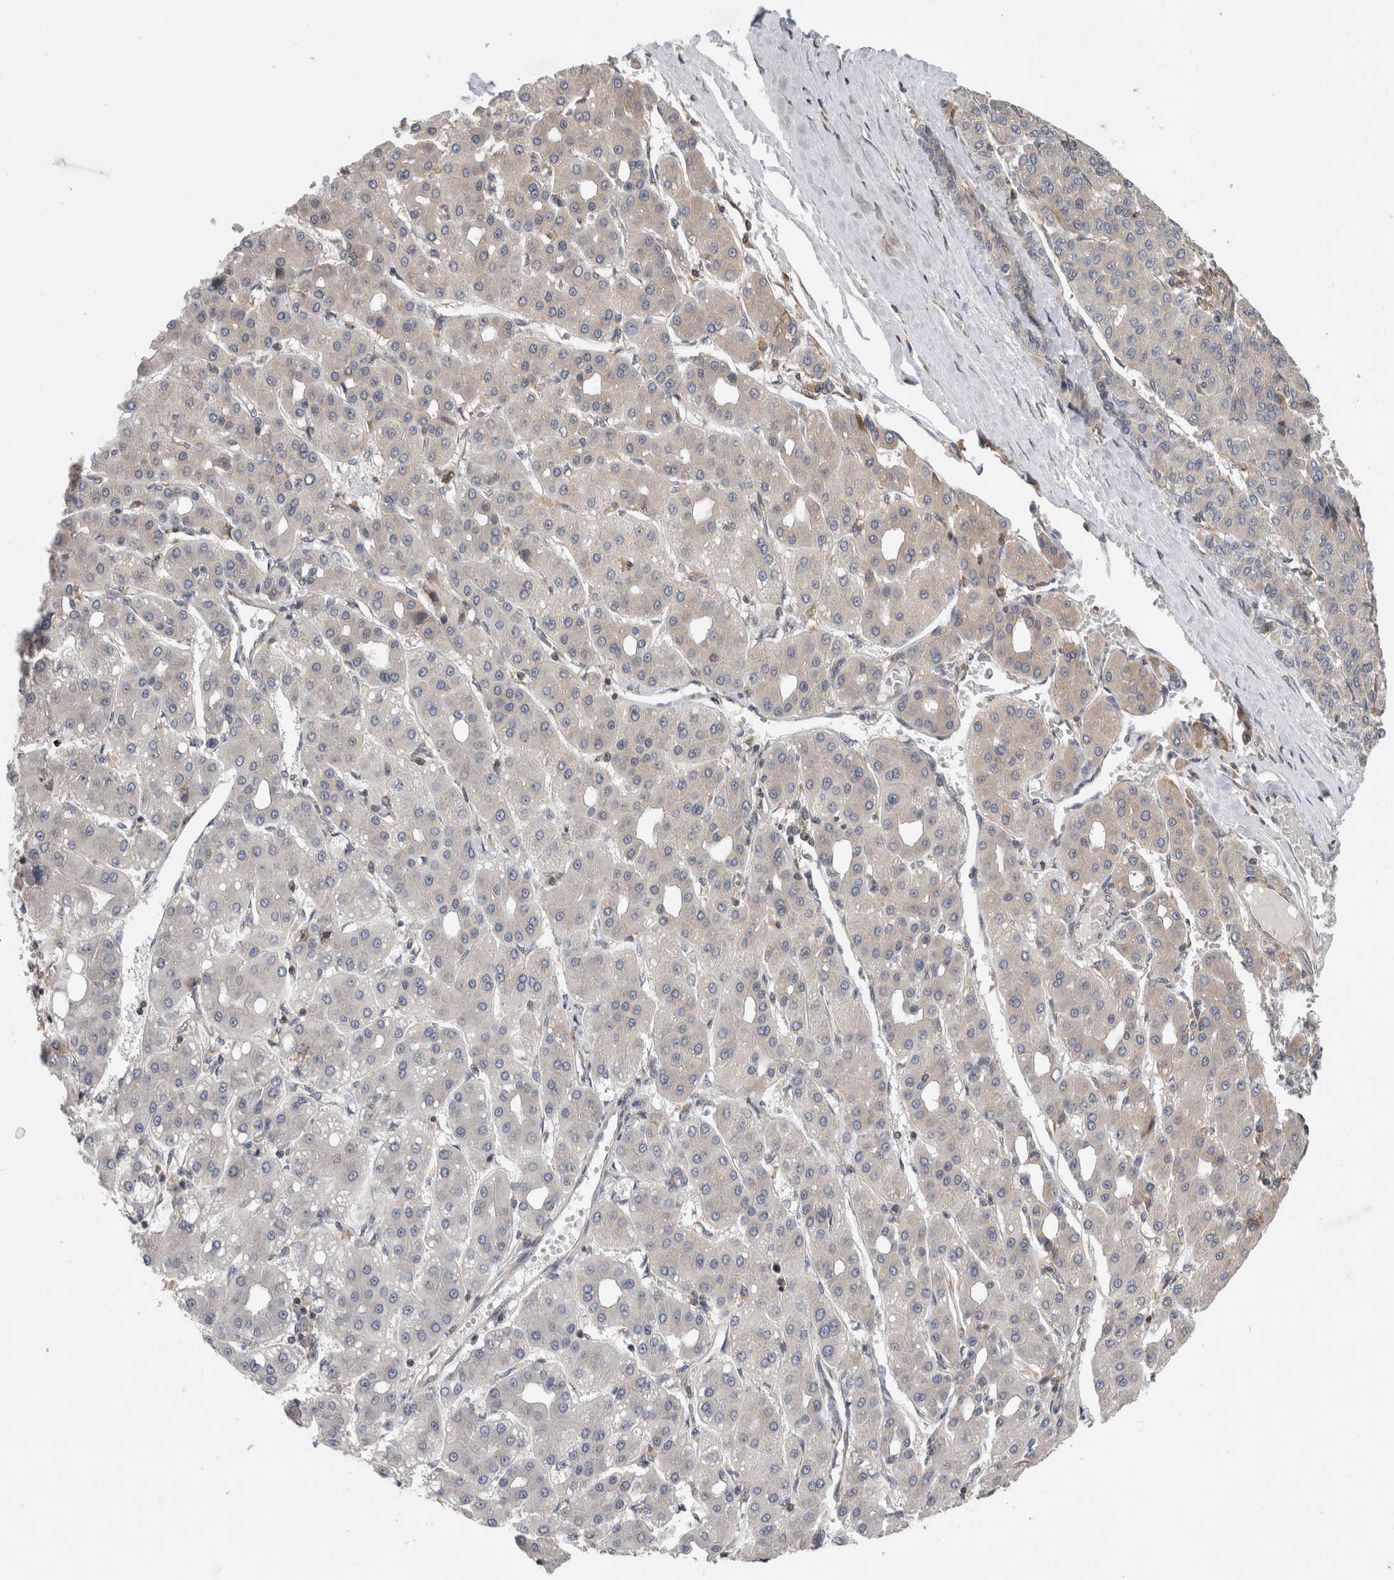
{"staining": {"intensity": "negative", "quantity": "none", "location": "none"}, "tissue": "liver cancer", "cell_type": "Tumor cells", "image_type": "cancer", "snomed": [{"axis": "morphology", "description": "Carcinoma, Hepatocellular, NOS"}, {"axis": "topography", "description": "Liver"}], "caption": "Image shows no protein expression in tumor cells of liver cancer tissue.", "gene": "PARP6", "patient": {"sex": "male", "age": 65}}